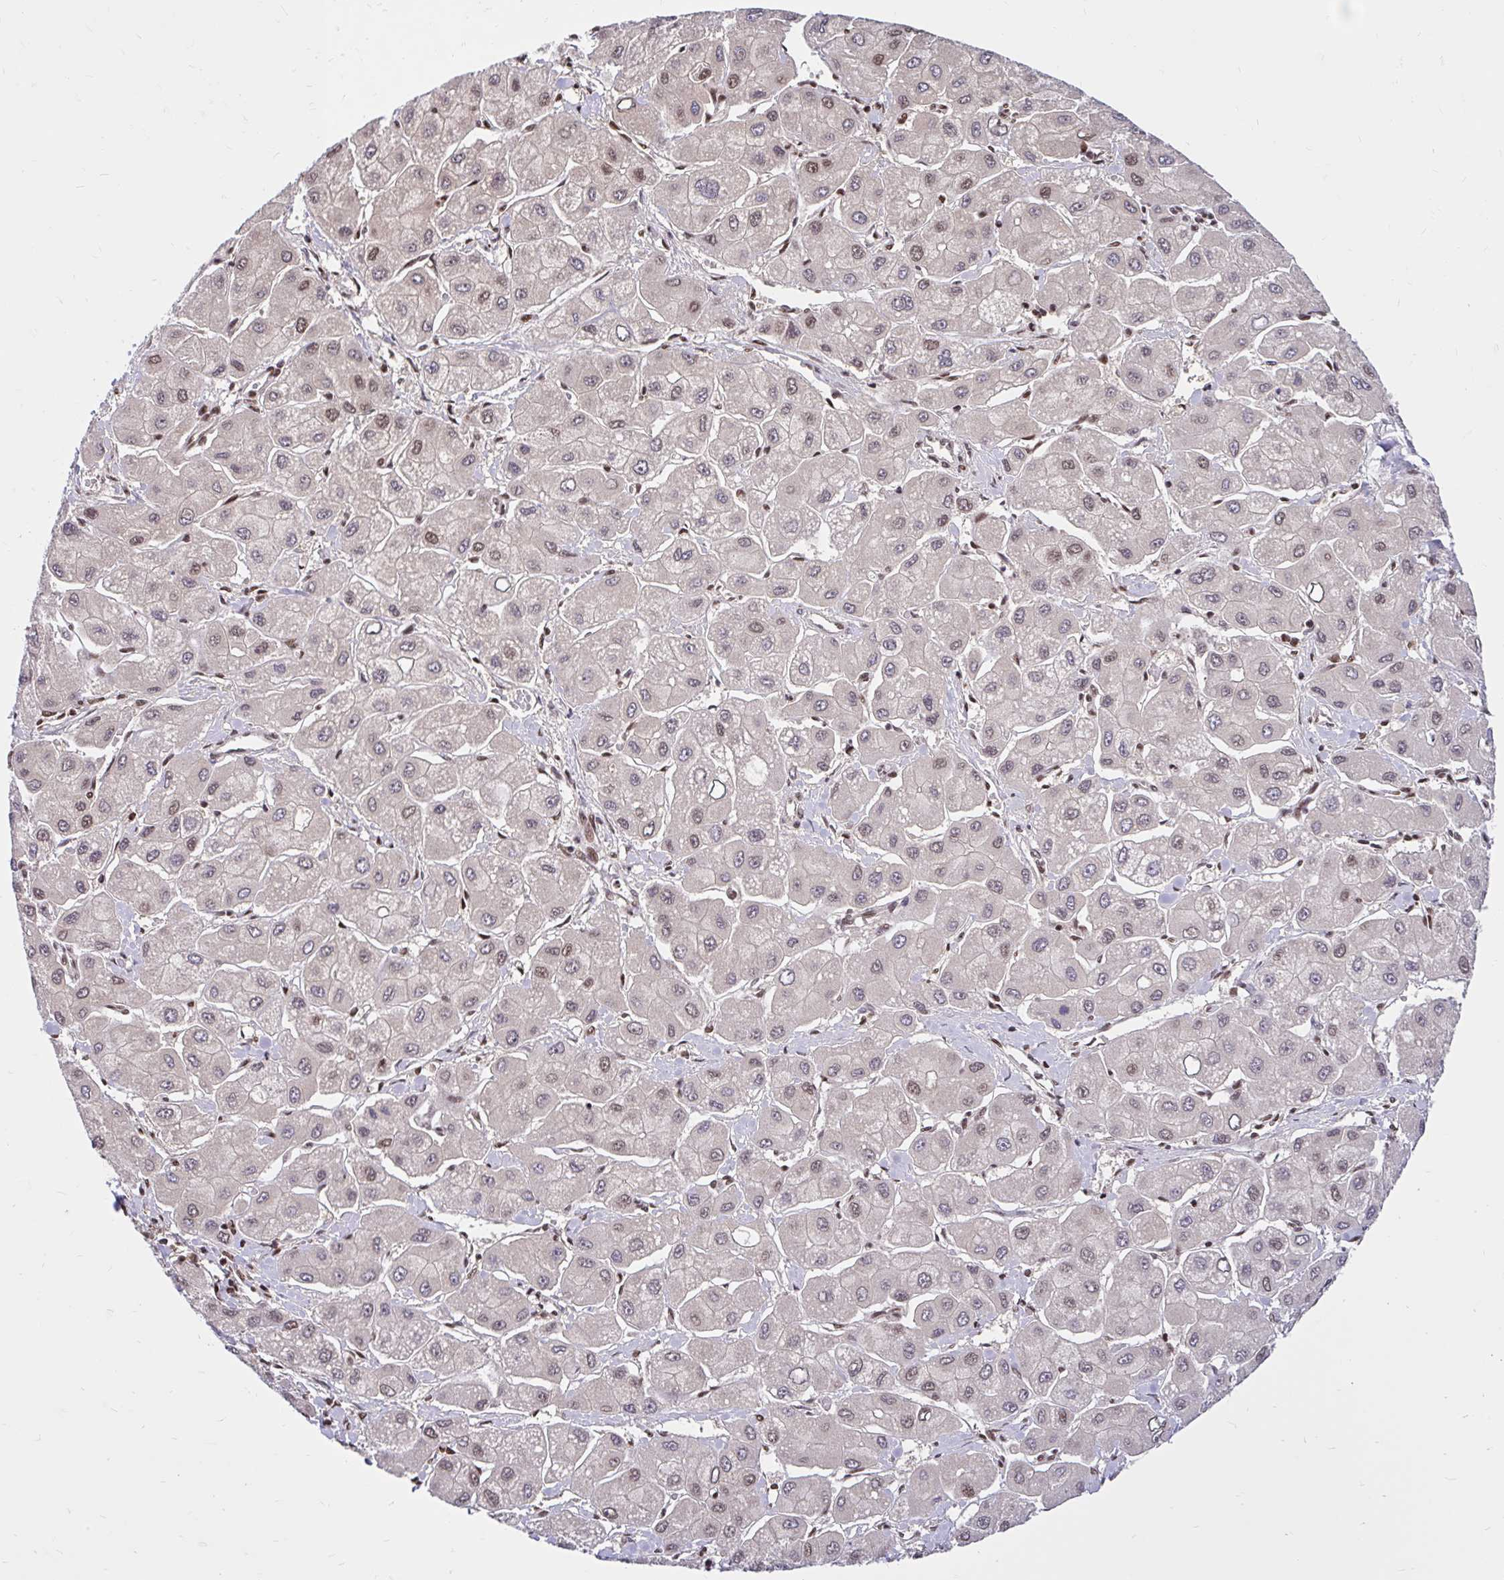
{"staining": {"intensity": "moderate", "quantity": "<25%", "location": "nuclear"}, "tissue": "liver cancer", "cell_type": "Tumor cells", "image_type": "cancer", "snomed": [{"axis": "morphology", "description": "Carcinoma, Hepatocellular, NOS"}, {"axis": "topography", "description": "Liver"}], "caption": "Tumor cells exhibit low levels of moderate nuclear staining in about <25% of cells in human liver cancer (hepatocellular carcinoma).", "gene": "ABCA9", "patient": {"sex": "male", "age": 40}}